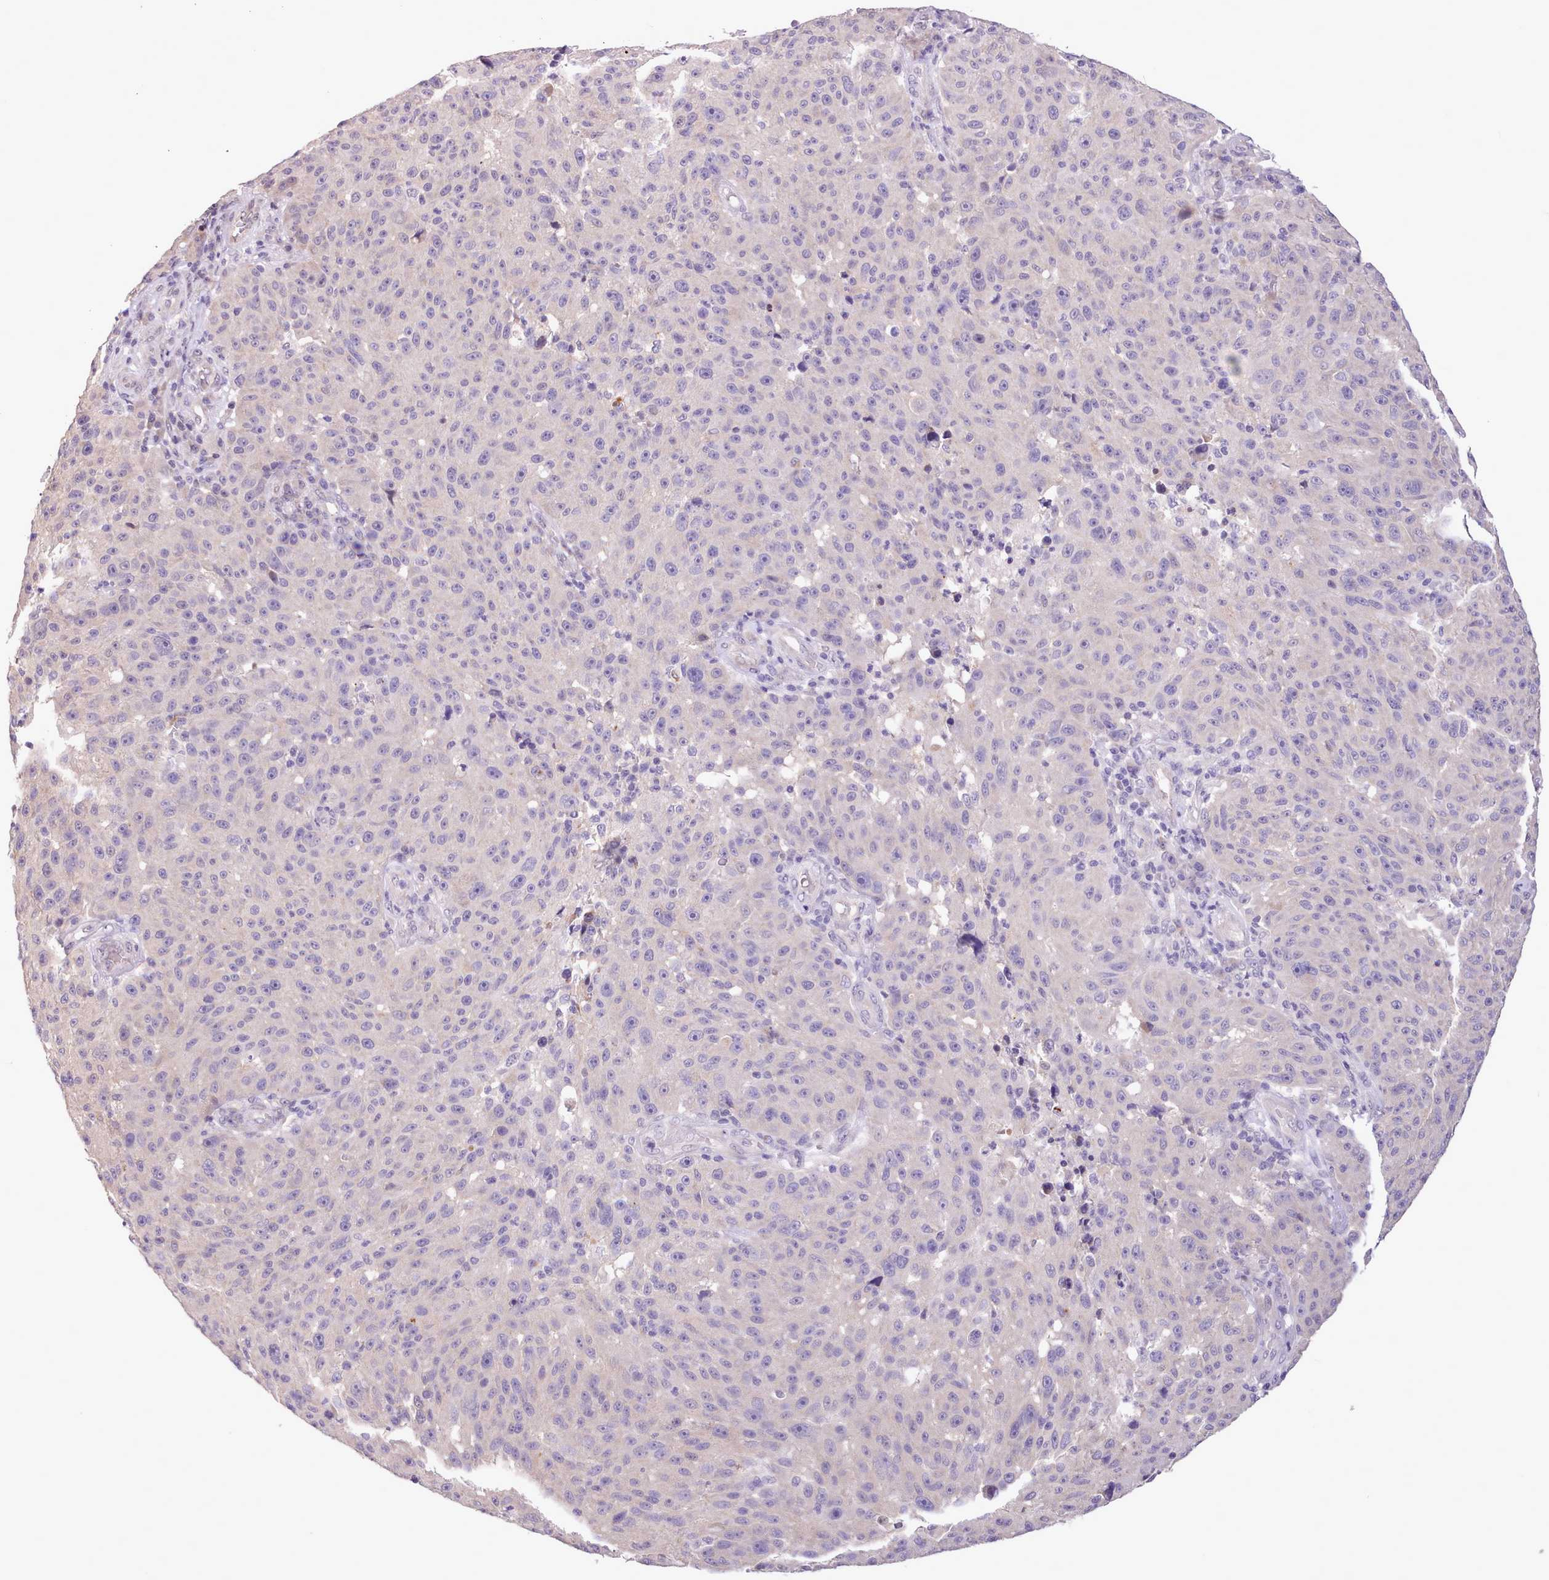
{"staining": {"intensity": "negative", "quantity": "none", "location": "none"}, "tissue": "melanoma", "cell_type": "Tumor cells", "image_type": "cancer", "snomed": [{"axis": "morphology", "description": "Malignant melanoma, NOS"}, {"axis": "topography", "description": "Skin"}], "caption": "Image shows no significant protein positivity in tumor cells of melanoma.", "gene": "ZNF607", "patient": {"sex": "male", "age": 53}}